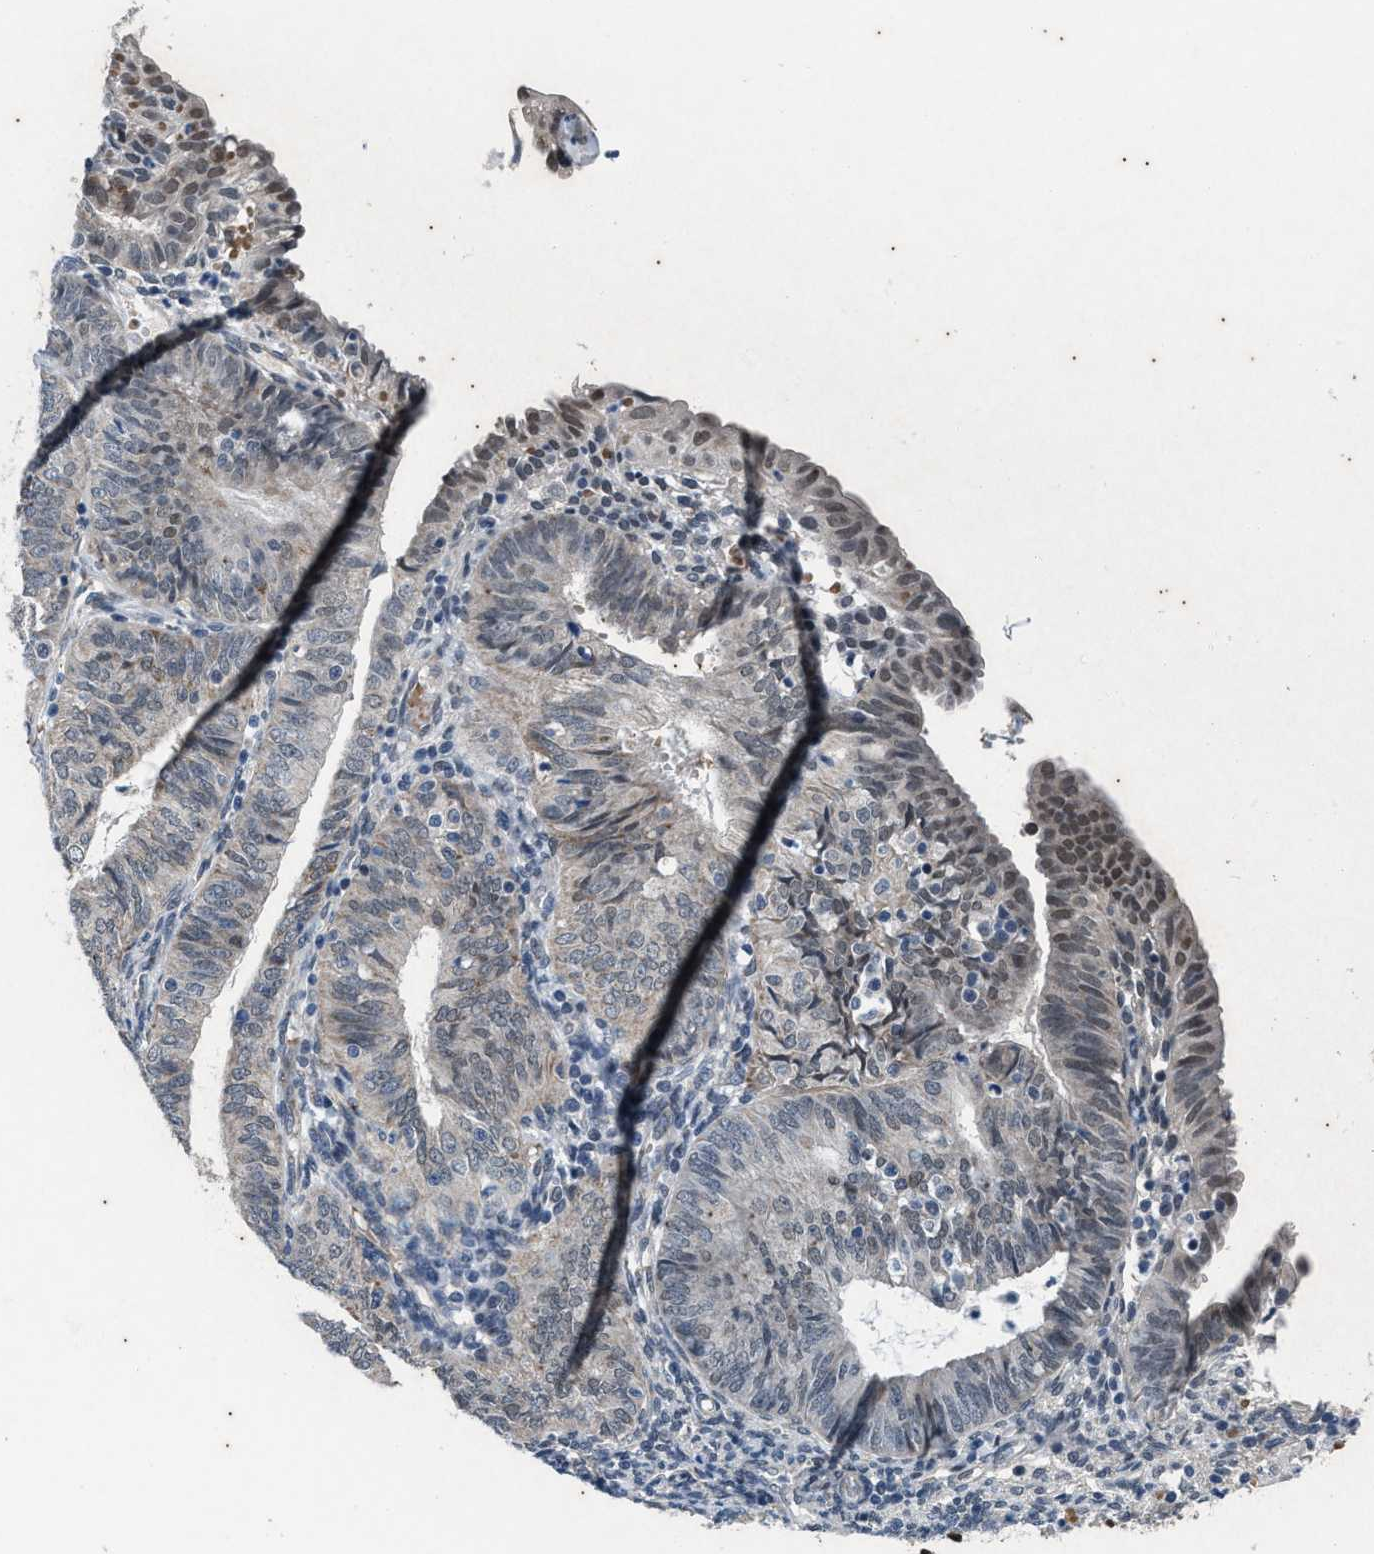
{"staining": {"intensity": "moderate", "quantity": "<25%", "location": "nuclear"}, "tissue": "endometrial cancer", "cell_type": "Tumor cells", "image_type": "cancer", "snomed": [{"axis": "morphology", "description": "Adenocarcinoma, NOS"}, {"axis": "topography", "description": "Endometrium"}], "caption": "Endometrial cancer stained with a protein marker shows moderate staining in tumor cells.", "gene": "KIF24", "patient": {"sex": "female", "age": 58}}